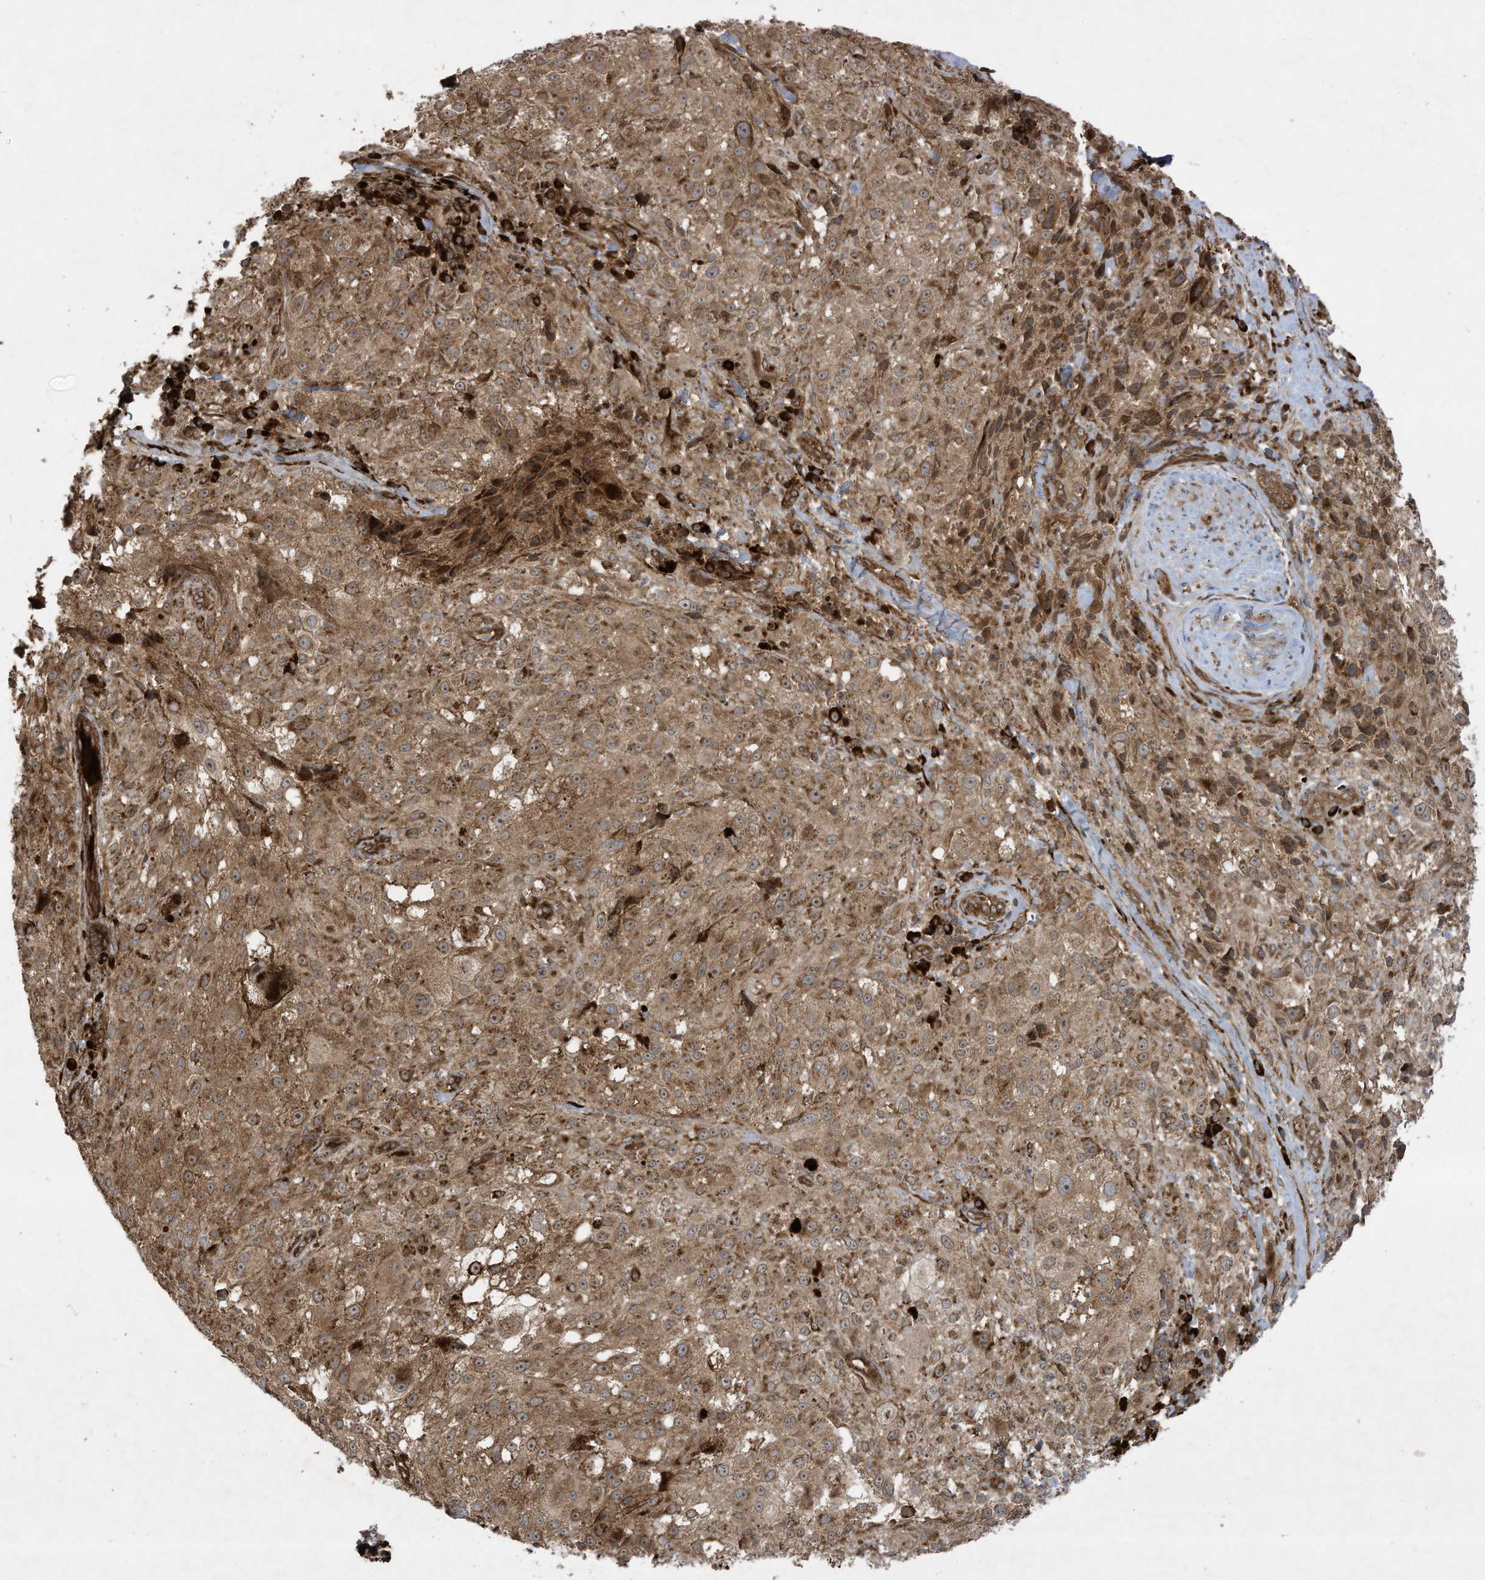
{"staining": {"intensity": "moderate", "quantity": ">75%", "location": "cytoplasmic/membranous"}, "tissue": "melanoma", "cell_type": "Tumor cells", "image_type": "cancer", "snomed": [{"axis": "morphology", "description": "Necrosis, NOS"}, {"axis": "morphology", "description": "Malignant melanoma, NOS"}, {"axis": "topography", "description": "Skin"}], "caption": "Protein staining displays moderate cytoplasmic/membranous expression in approximately >75% of tumor cells in malignant melanoma. (DAB (3,3'-diaminobenzidine) IHC with brightfield microscopy, high magnification).", "gene": "DDIT4", "patient": {"sex": "female", "age": 87}}